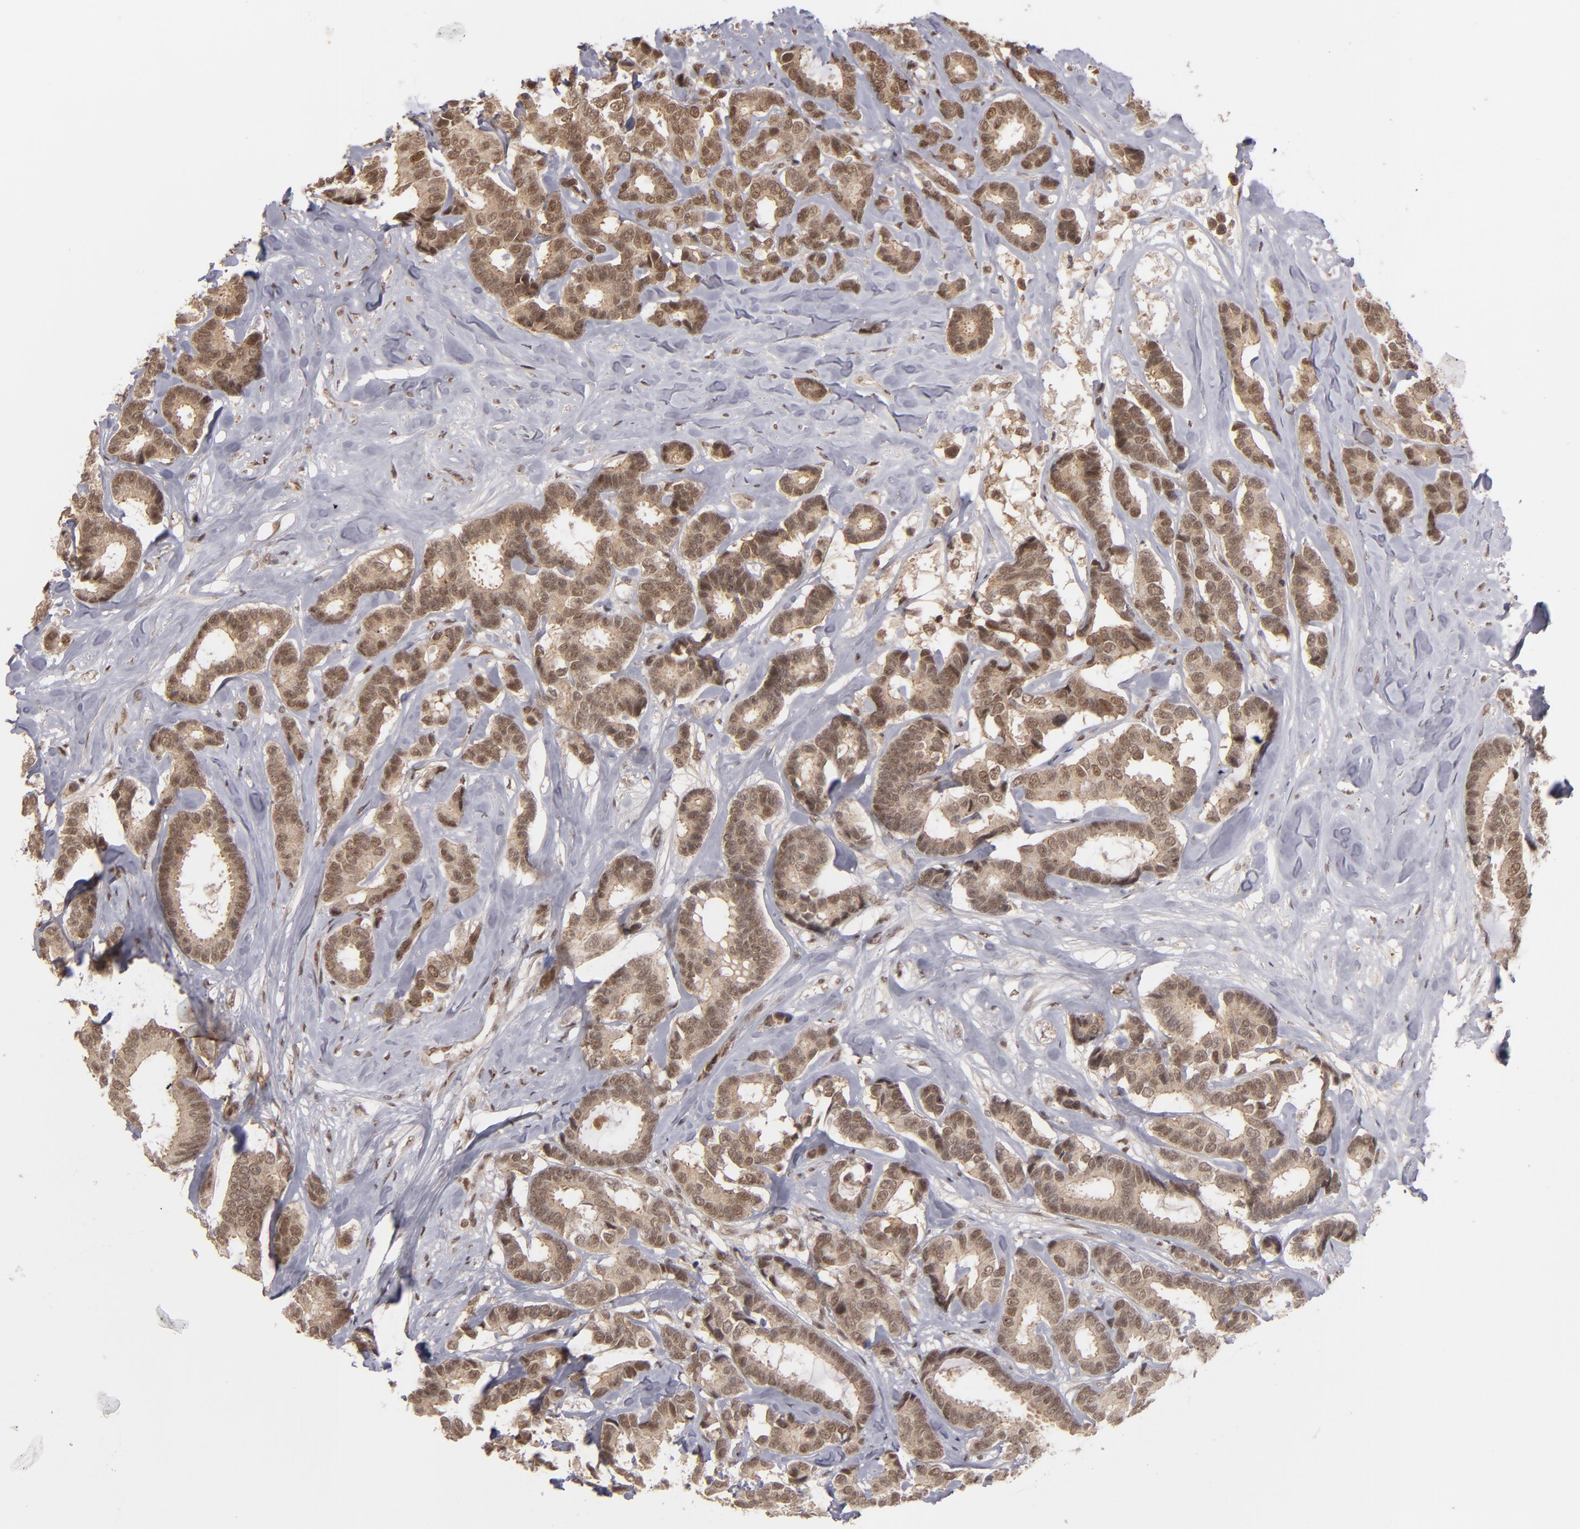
{"staining": {"intensity": "moderate", "quantity": ">75%", "location": "nuclear"}, "tissue": "breast cancer", "cell_type": "Tumor cells", "image_type": "cancer", "snomed": [{"axis": "morphology", "description": "Duct carcinoma"}, {"axis": "topography", "description": "Breast"}], "caption": "Immunohistochemistry (DAB) staining of human breast intraductal carcinoma exhibits moderate nuclear protein staining in about >75% of tumor cells.", "gene": "ZNF234", "patient": {"sex": "female", "age": 87}}